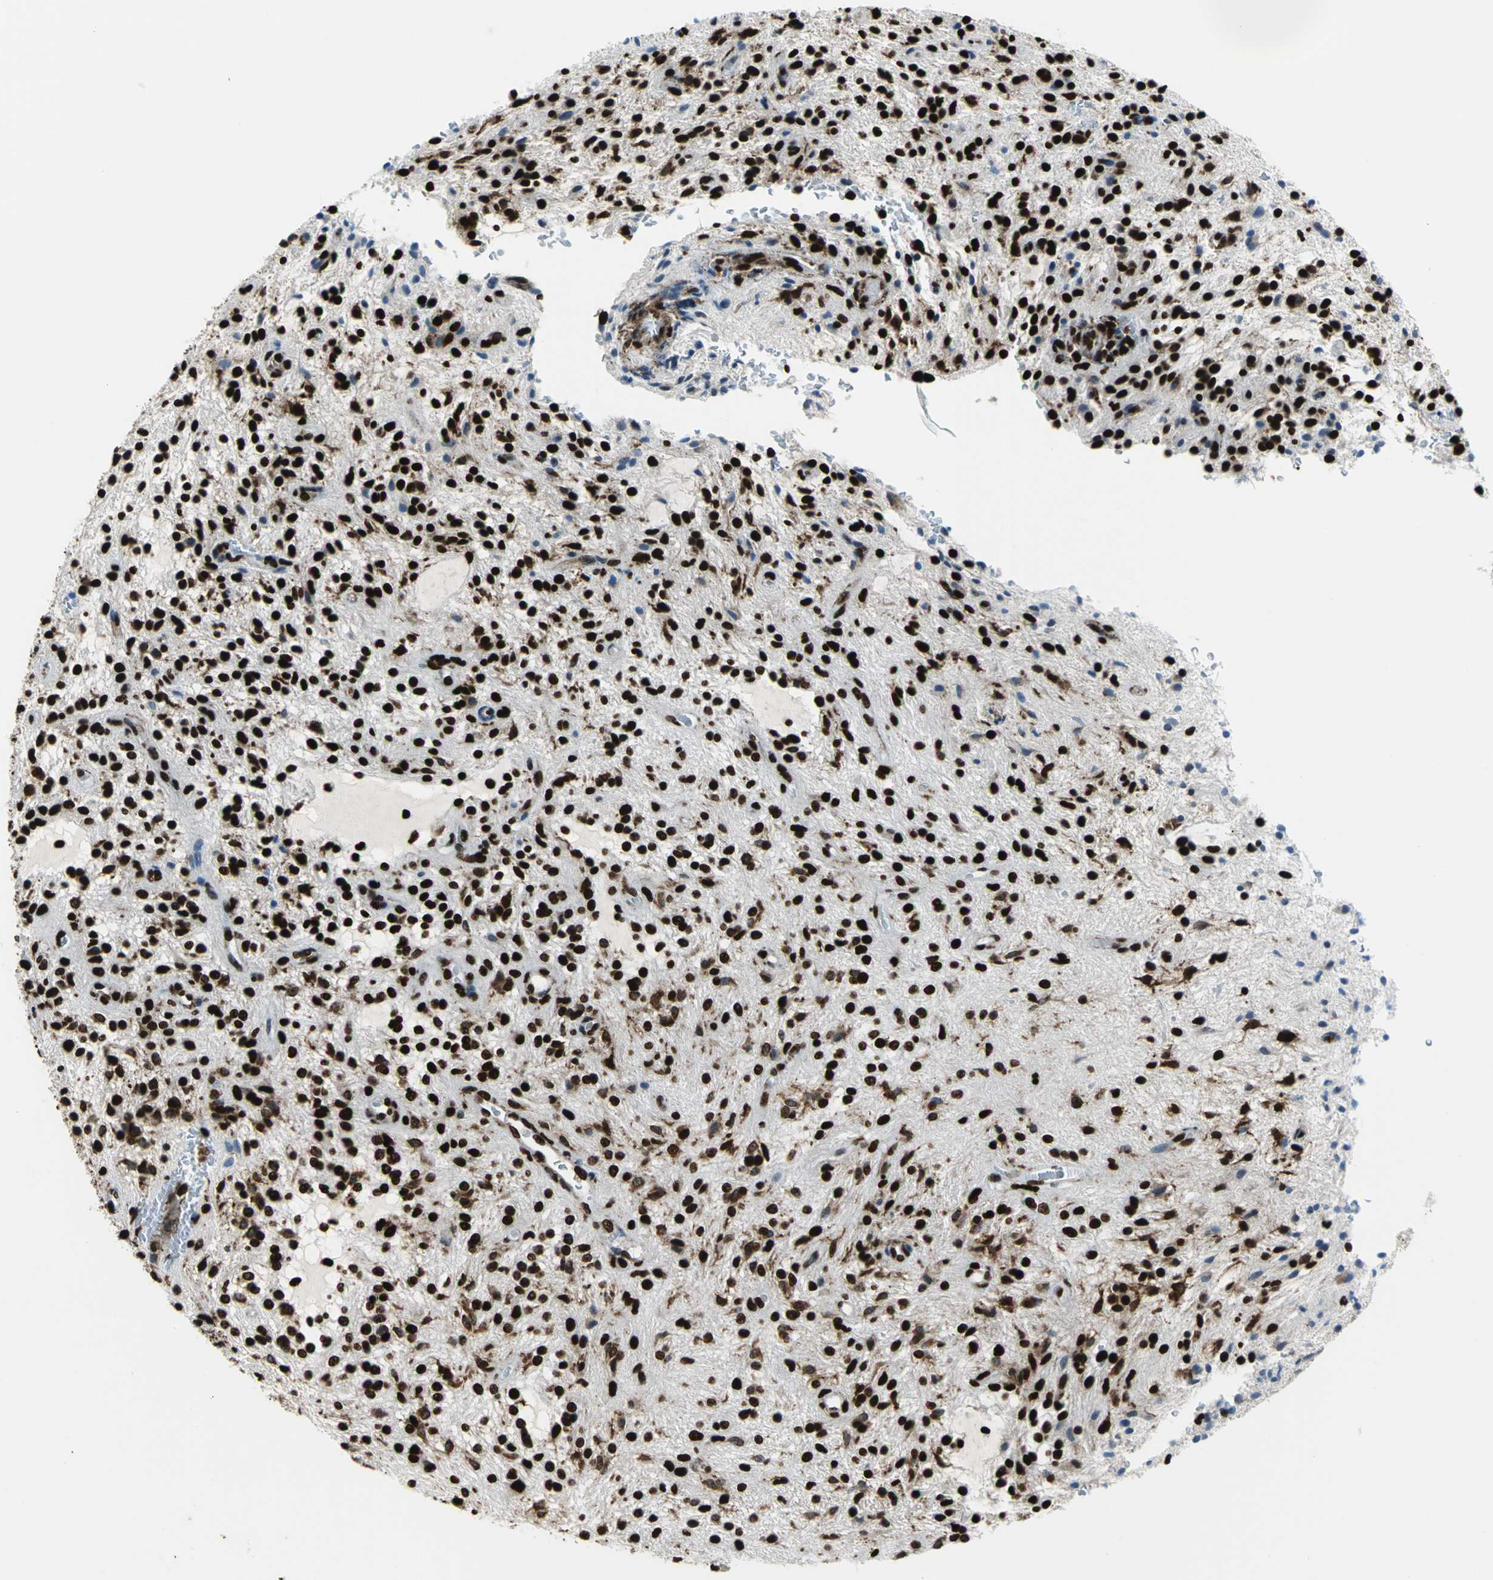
{"staining": {"intensity": "strong", "quantity": ">75%", "location": "nuclear"}, "tissue": "glioma", "cell_type": "Tumor cells", "image_type": "cancer", "snomed": [{"axis": "morphology", "description": "Glioma, malignant, NOS"}, {"axis": "topography", "description": "Cerebellum"}], "caption": "Immunohistochemical staining of human malignant glioma reveals high levels of strong nuclear protein staining in about >75% of tumor cells. (Brightfield microscopy of DAB IHC at high magnification).", "gene": "APEX1", "patient": {"sex": "female", "age": 10}}